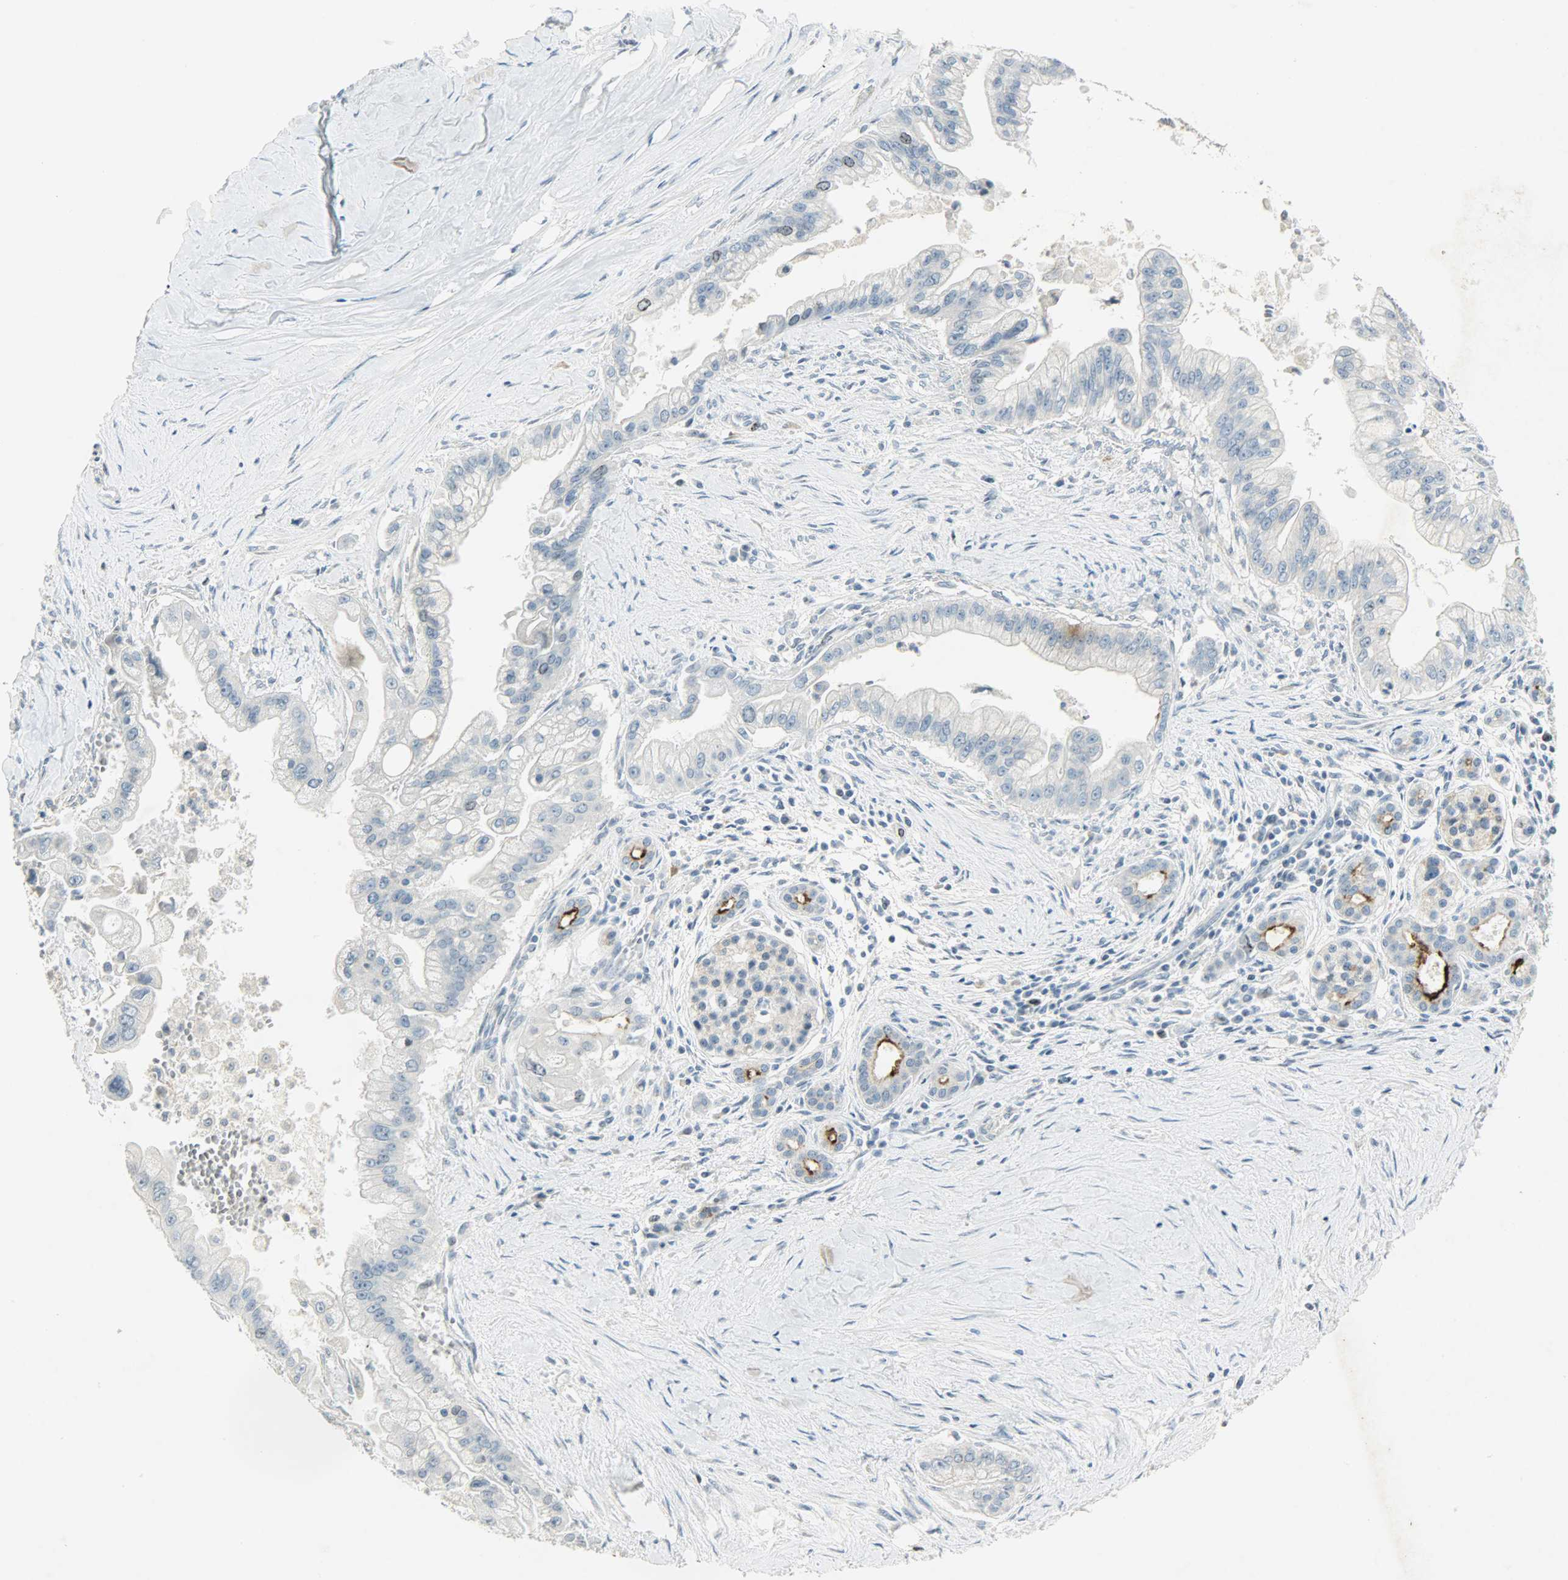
{"staining": {"intensity": "weak", "quantity": "<25%", "location": "nuclear"}, "tissue": "pancreatic cancer", "cell_type": "Tumor cells", "image_type": "cancer", "snomed": [{"axis": "morphology", "description": "Adenocarcinoma, NOS"}, {"axis": "topography", "description": "Pancreas"}], "caption": "Human adenocarcinoma (pancreatic) stained for a protein using immunohistochemistry reveals no positivity in tumor cells.", "gene": "AURKB", "patient": {"sex": "male", "age": 59}}